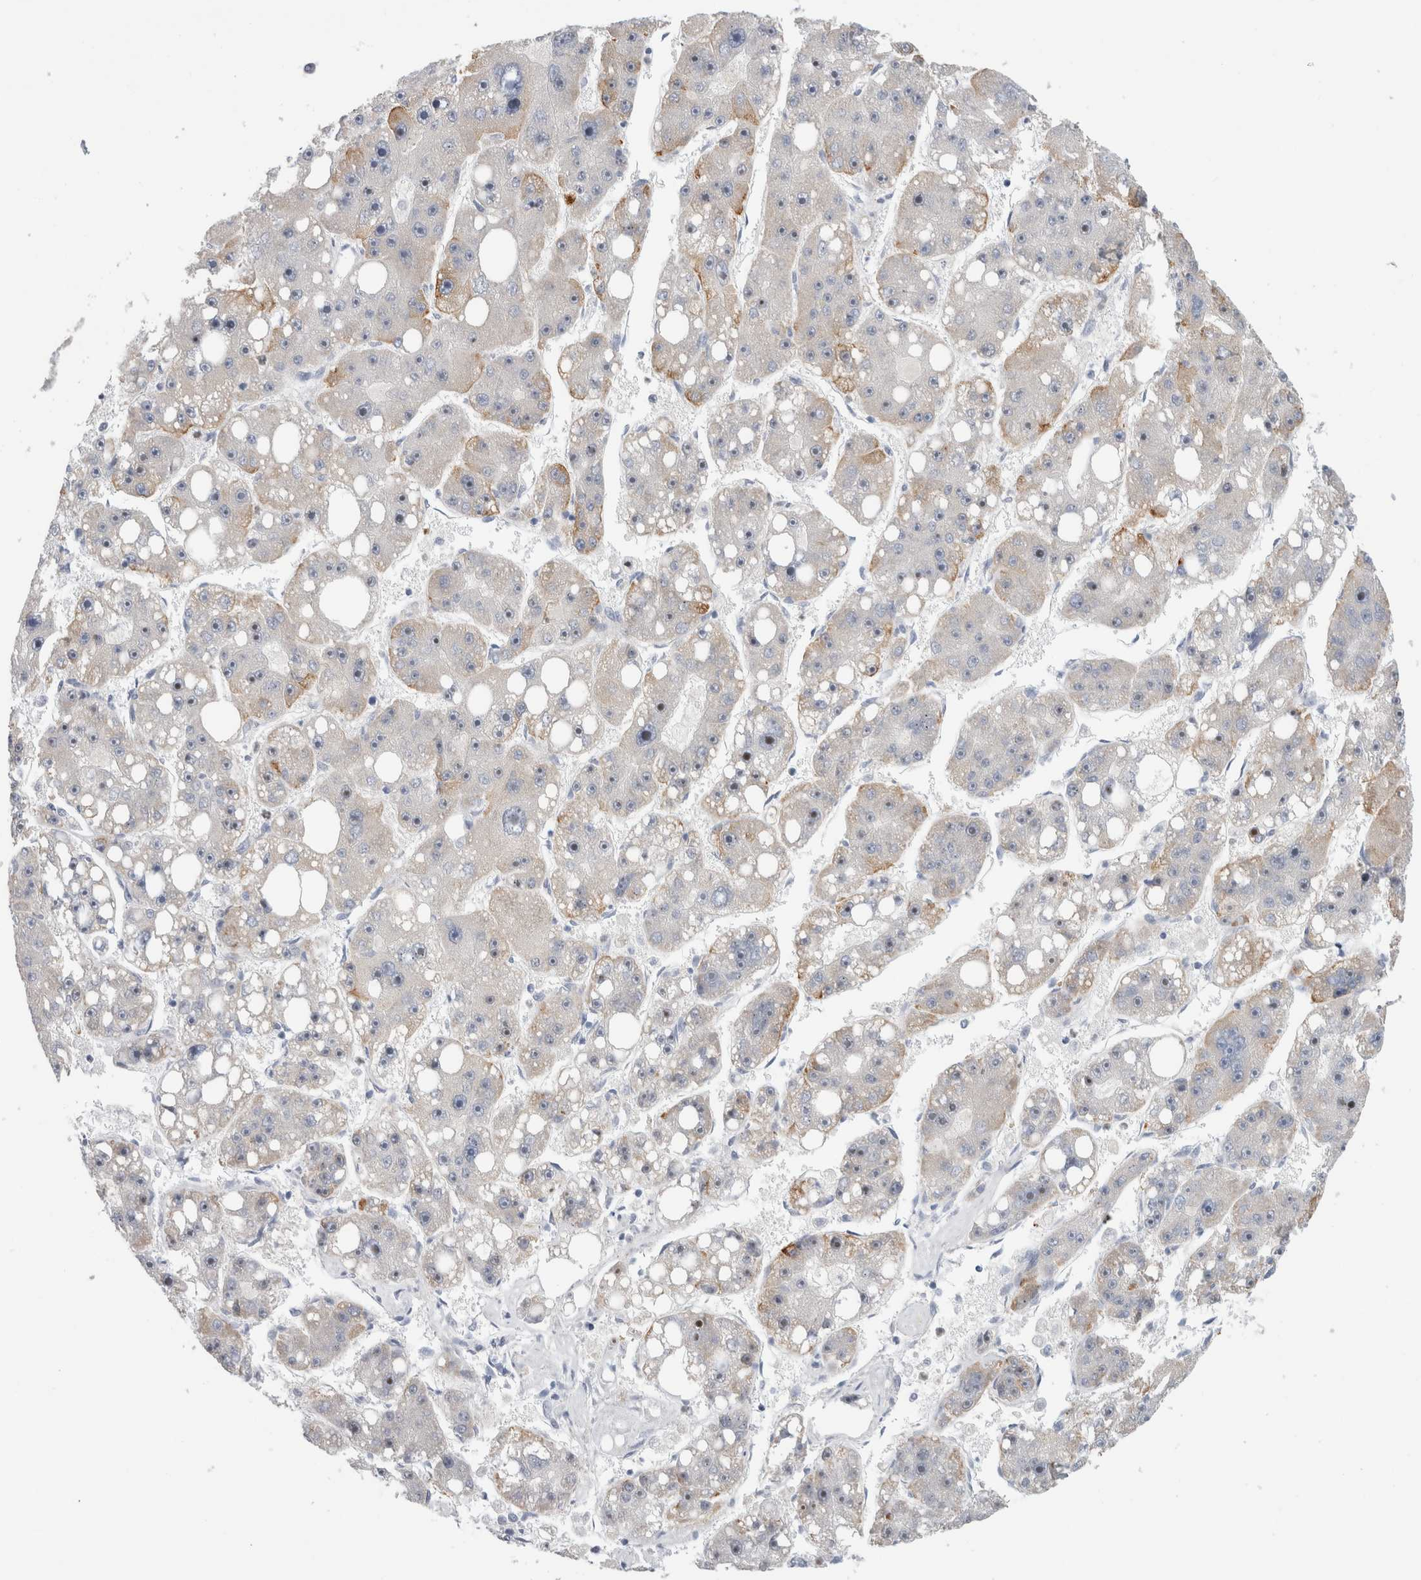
{"staining": {"intensity": "moderate", "quantity": "<25%", "location": "cytoplasmic/membranous"}, "tissue": "liver cancer", "cell_type": "Tumor cells", "image_type": "cancer", "snomed": [{"axis": "morphology", "description": "Carcinoma, Hepatocellular, NOS"}, {"axis": "topography", "description": "Liver"}], "caption": "High-power microscopy captured an immunohistochemistry (IHC) photomicrograph of liver cancer, revealing moderate cytoplasmic/membranous staining in about <25% of tumor cells.", "gene": "SLC20A2", "patient": {"sex": "female", "age": 61}}